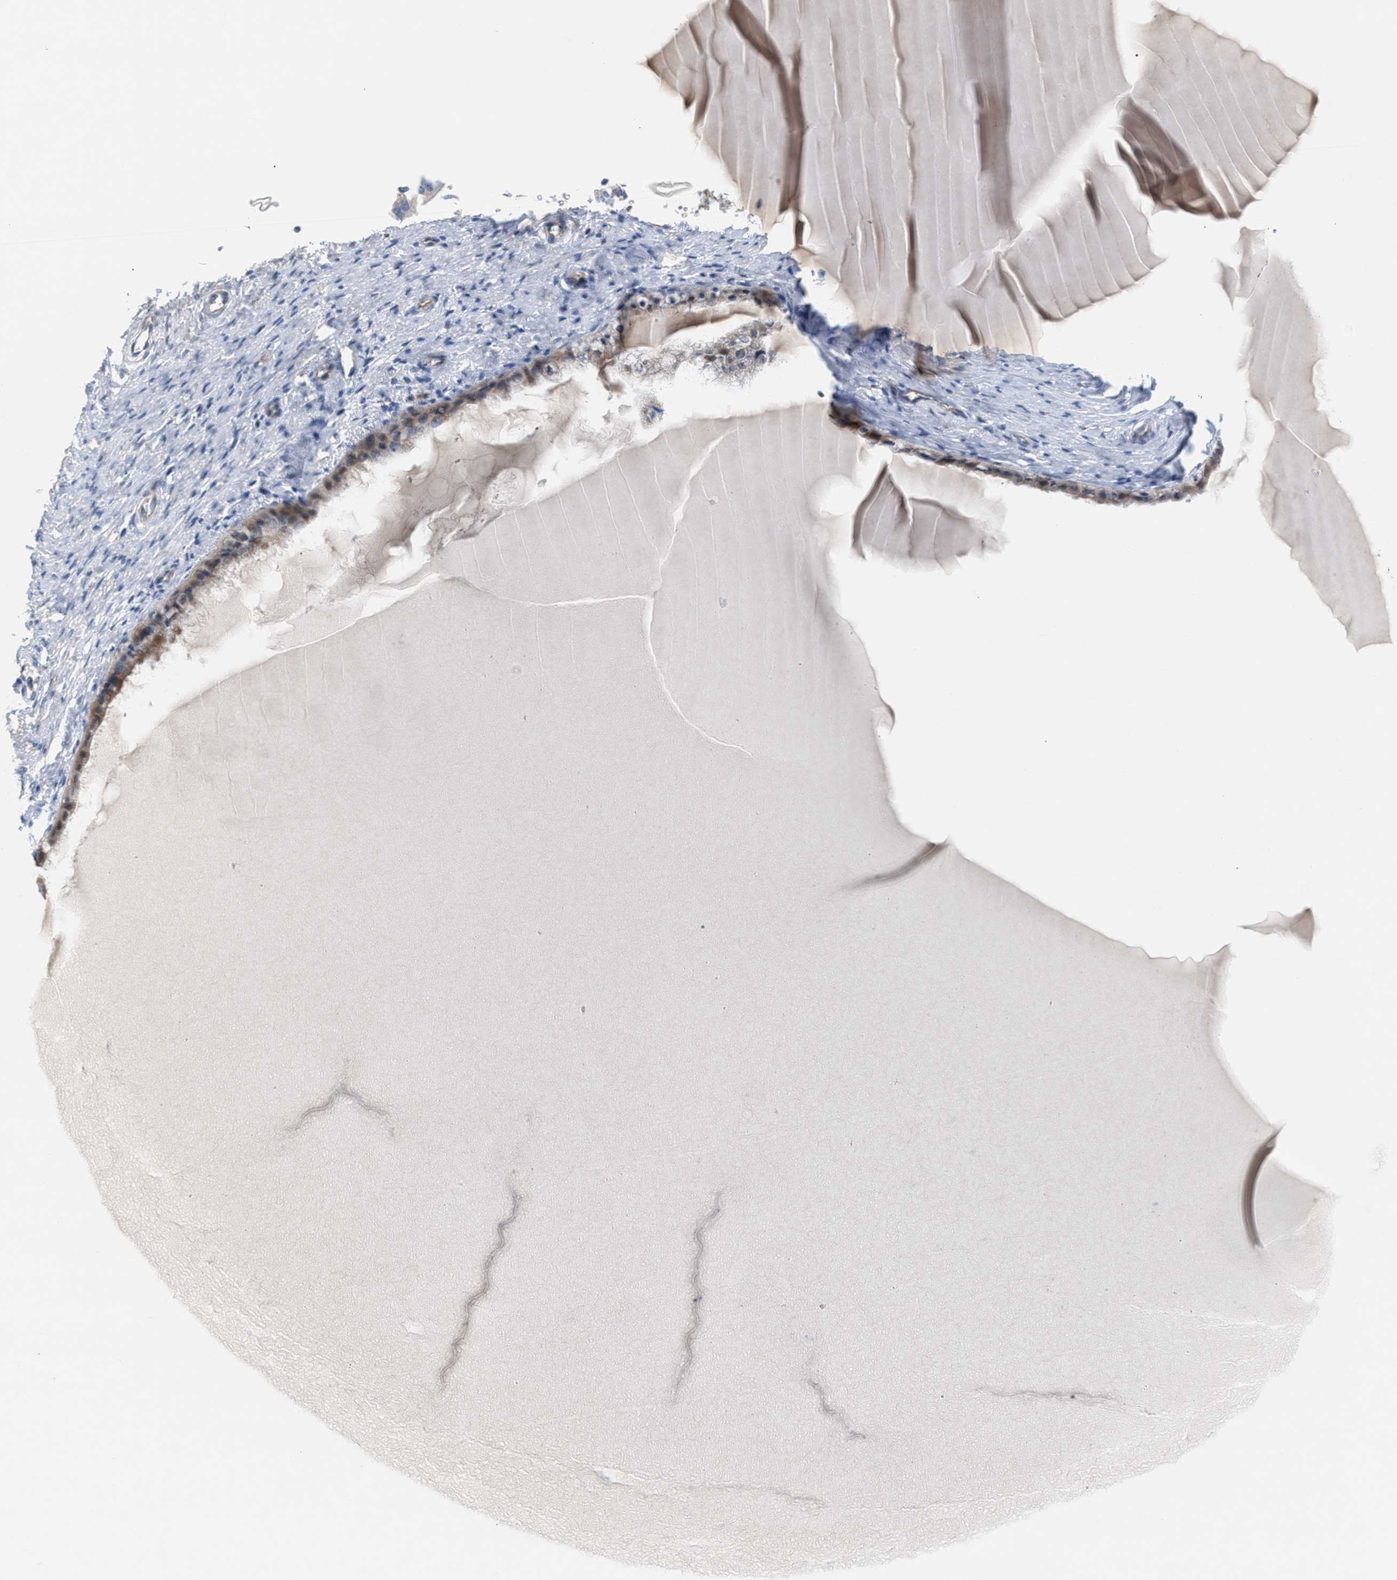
{"staining": {"intensity": "moderate", "quantity": ">75%", "location": "cytoplasmic/membranous"}, "tissue": "cervix", "cell_type": "Glandular cells", "image_type": "normal", "snomed": [{"axis": "morphology", "description": "Normal tissue, NOS"}, {"axis": "topography", "description": "Cervix"}], "caption": "DAB (3,3'-diaminobenzidine) immunohistochemical staining of normal cervix demonstrates moderate cytoplasmic/membranous protein positivity in approximately >75% of glandular cells.", "gene": "UBAP2", "patient": {"sex": "female", "age": 55}}